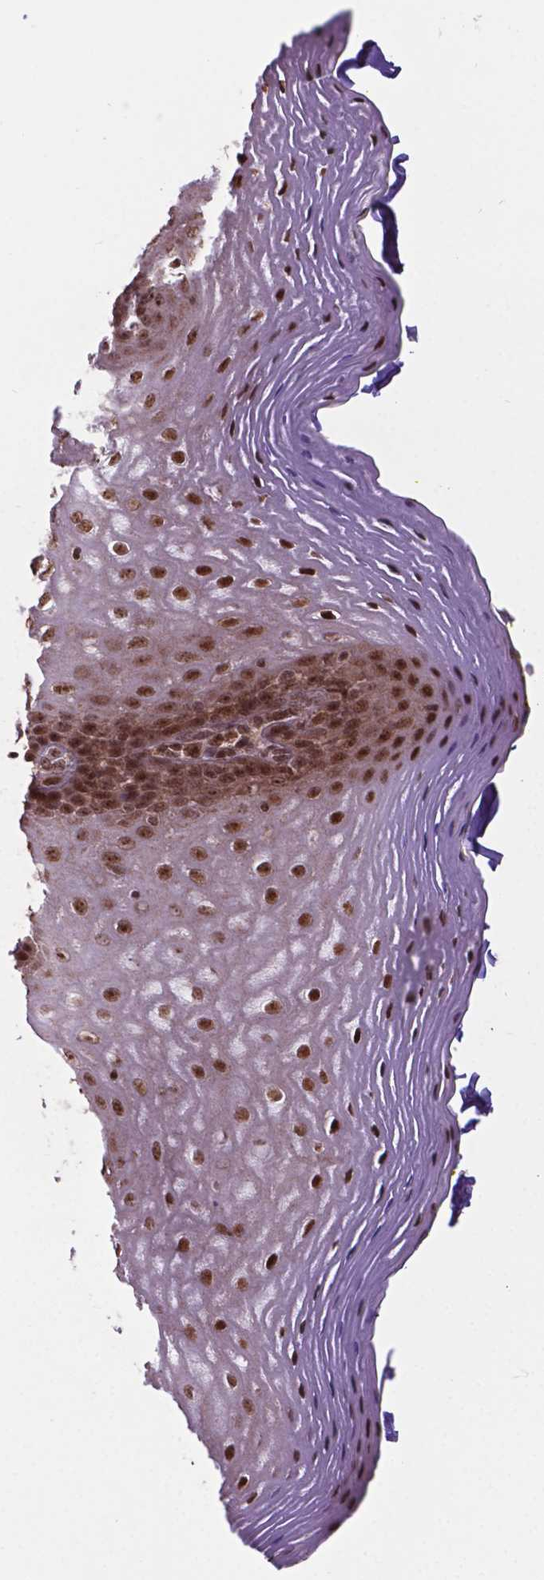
{"staining": {"intensity": "strong", "quantity": ">75%", "location": "nuclear"}, "tissue": "esophagus", "cell_type": "Squamous epithelial cells", "image_type": "normal", "snomed": [{"axis": "morphology", "description": "Normal tissue, NOS"}, {"axis": "topography", "description": "Esophagus"}], "caption": "Immunohistochemistry (IHC) of unremarkable esophagus demonstrates high levels of strong nuclear expression in approximately >75% of squamous epithelial cells.", "gene": "CSNK2A1", "patient": {"sex": "female", "age": 68}}